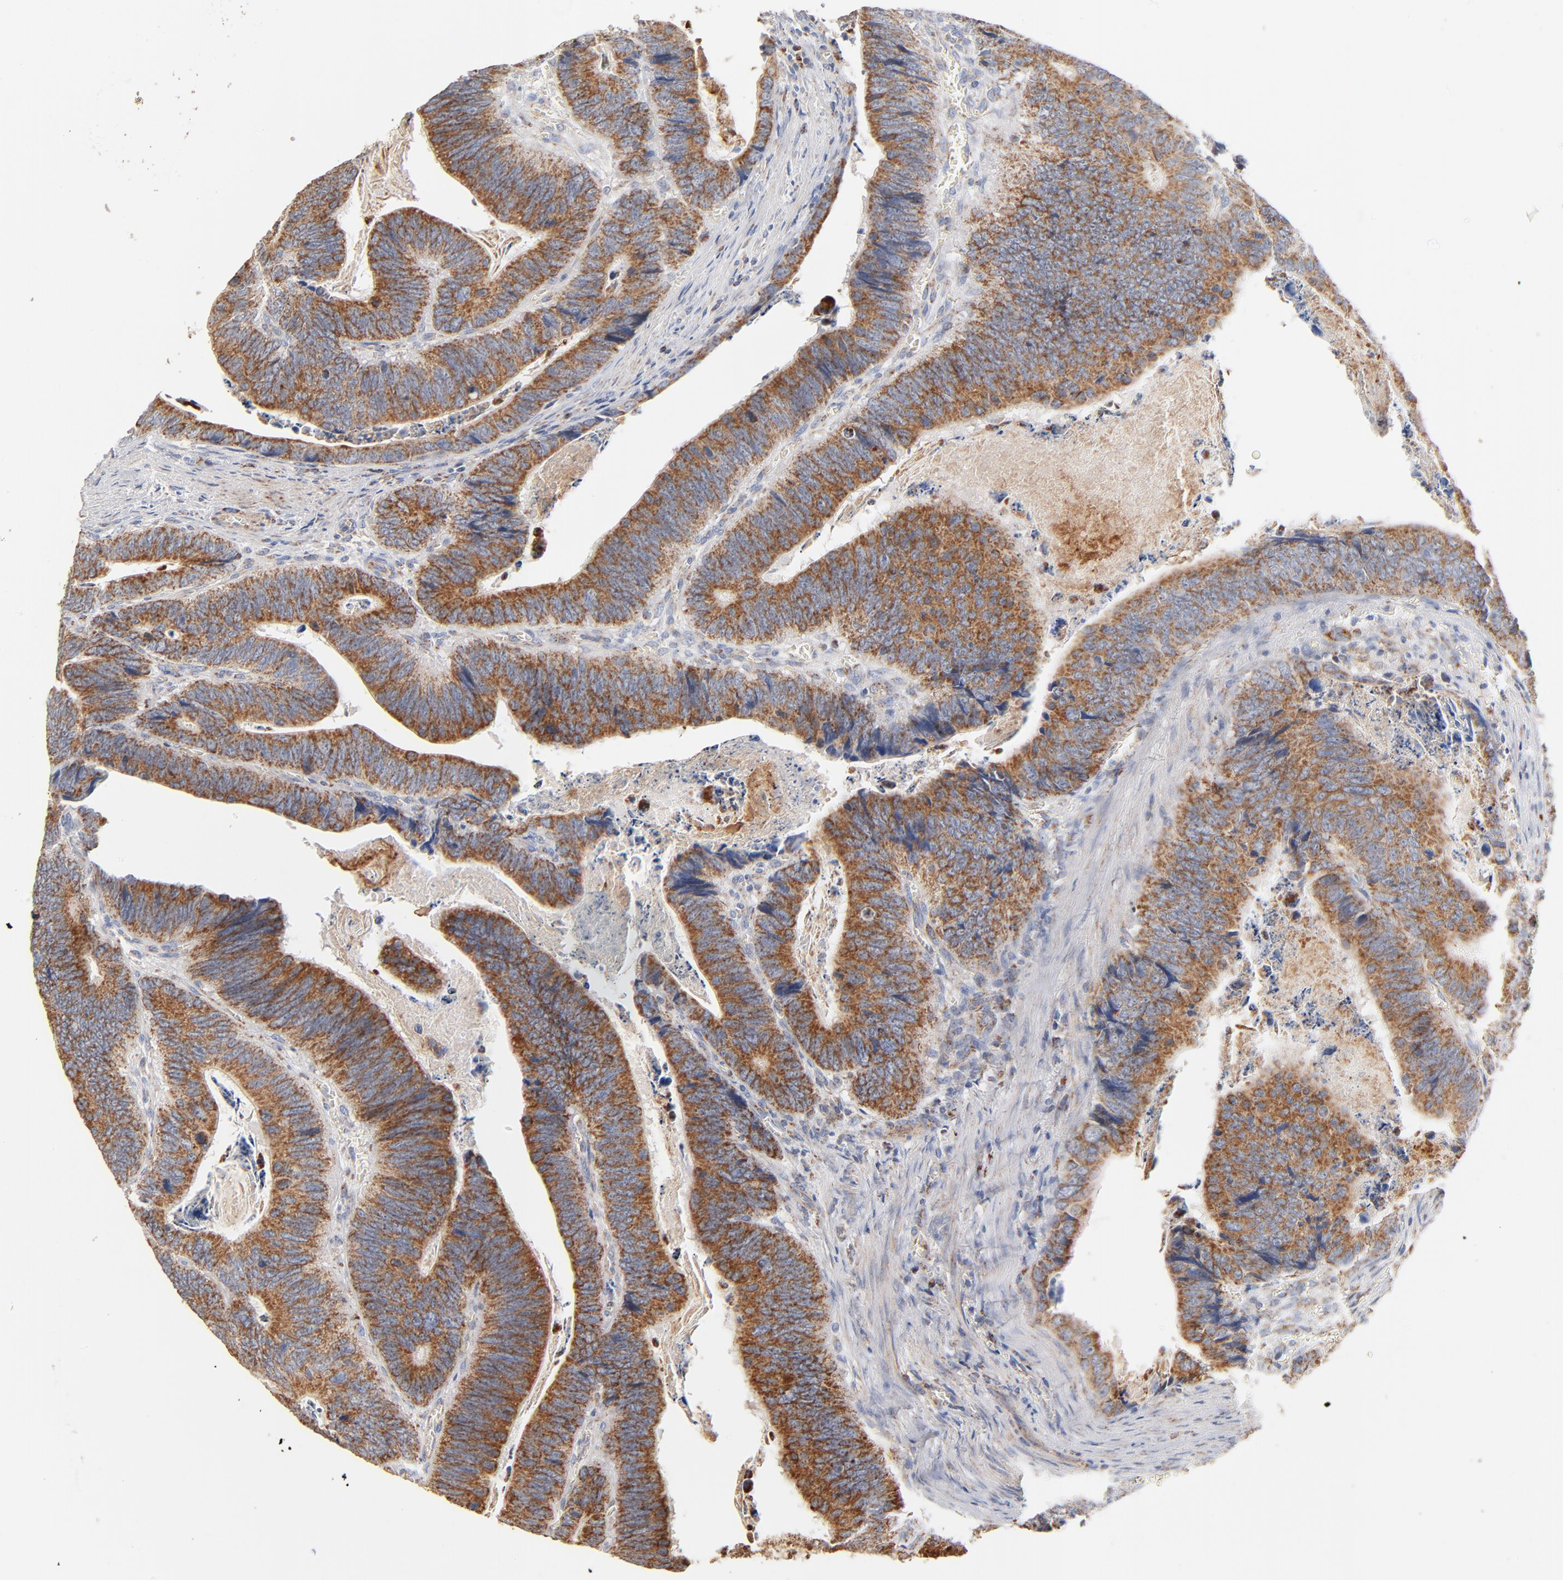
{"staining": {"intensity": "moderate", "quantity": ">75%", "location": "cytoplasmic/membranous"}, "tissue": "colorectal cancer", "cell_type": "Tumor cells", "image_type": "cancer", "snomed": [{"axis": "morphology", "description": "Adenocarcinoma, NOS"}, {"axis": "topography", "description": "Colon"}], "caption": "Colorectal adenocarcinoma stained with DAB (3,3'-diaminobenzidine) IHC shows medium levels of moderate cytoplasmic/membranous staining in approximately >75% of tumor cells. Using DAB (3,3'-diaminobenzidine) (brown) and hematoxylin (blue) stains, captured at high magnification using brightfield microscopy.", "gene": "UQCRC1", "patient": {"sex": "male", "age": 72}}